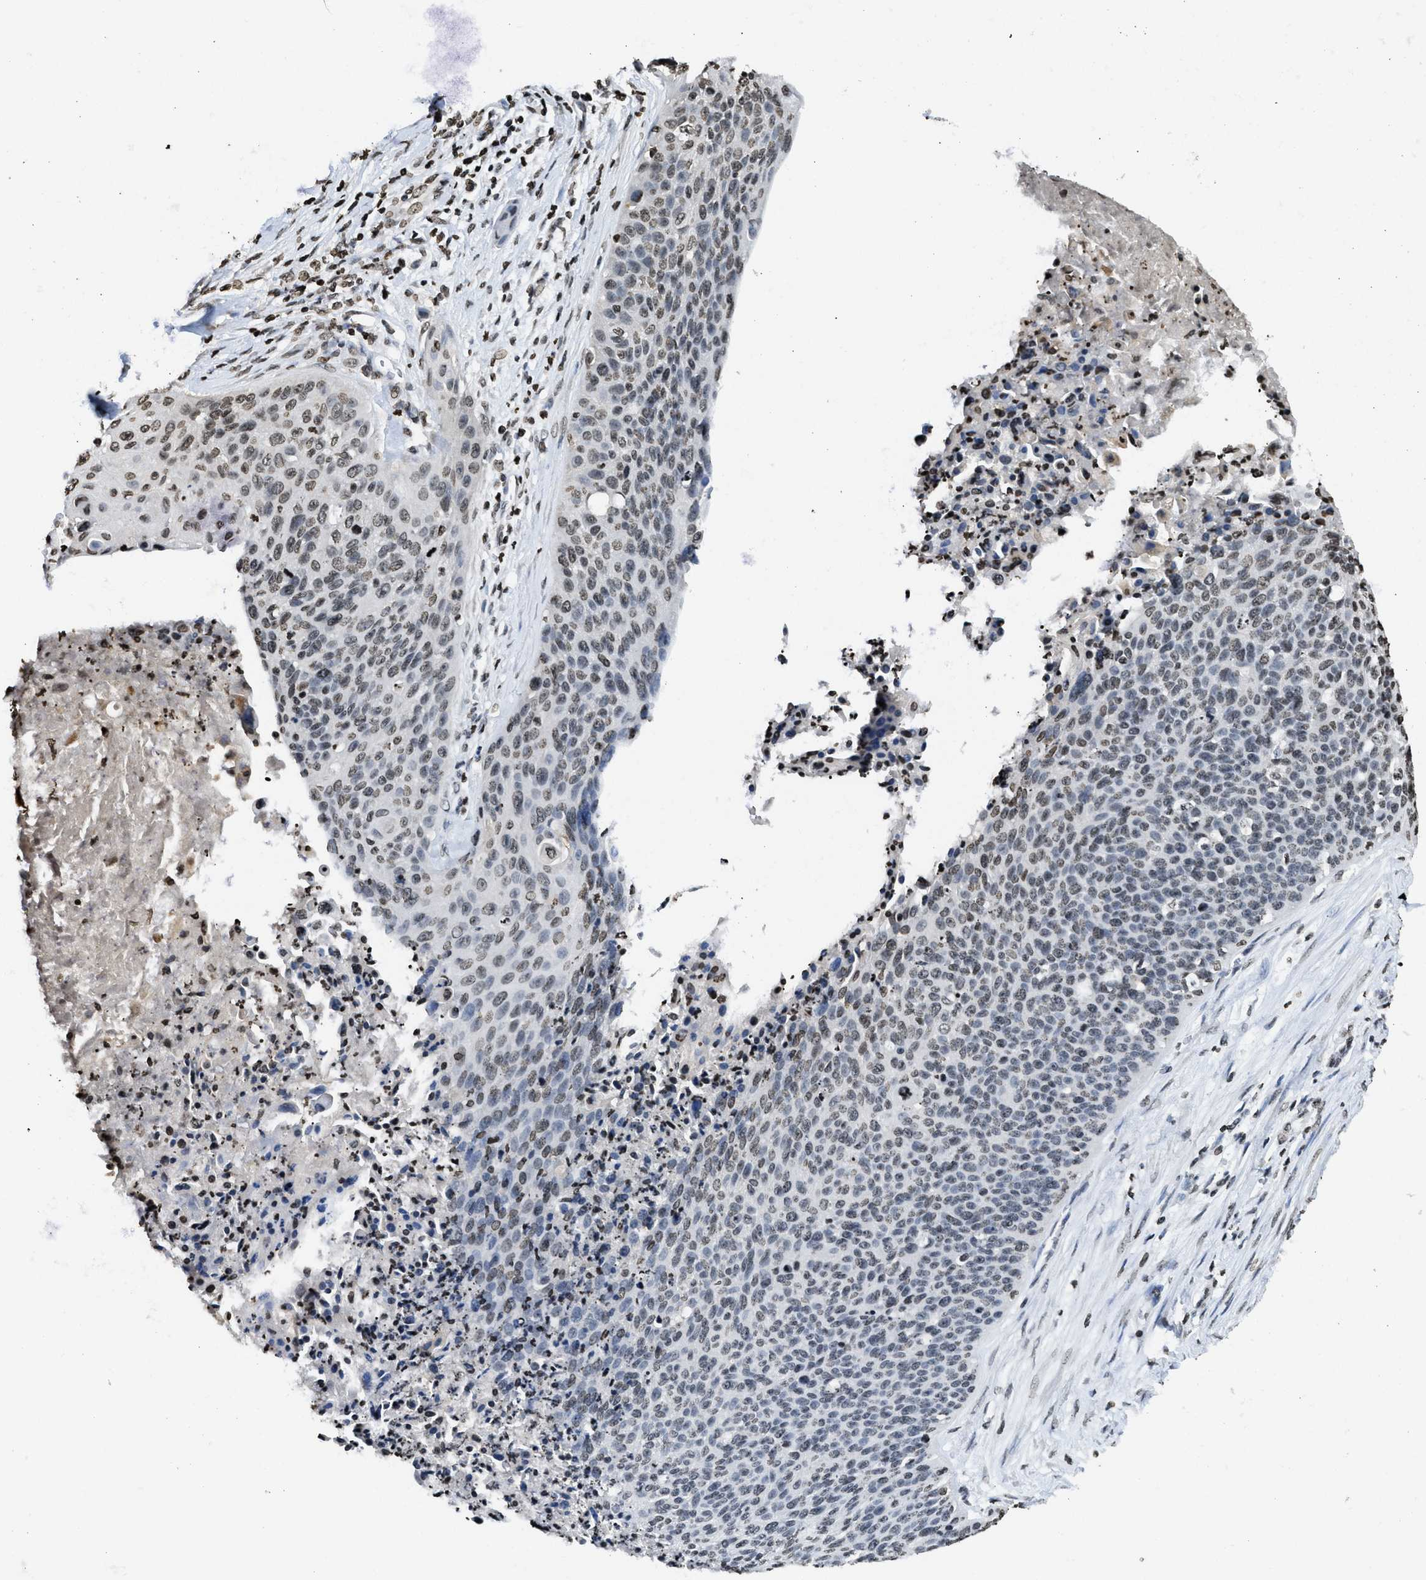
{"staining": {"intensity": "weak", "quantity": "25%-75%", "location": "nuclear"}, "tissue": "cervical cancer", "cell_type": "Tumor cells", "image_type": "cancer", "snomed": [{"axis": "morphology", "description": "Squamous cell carcinoma, NOS"}, {"axis": "topography", "description": "Cervix"}], "caption": "High-magnification brightfield microscopy of squamous cell carcinoma (cervical) stained with DAB (brown) and counterstained with hematoxylin (blue). tumor cells exhibit weak nuclear positivity is seen in about25%-75% of cells.", "gene": "RRAGC", "patient": {"sex": "female", "age": 55}}